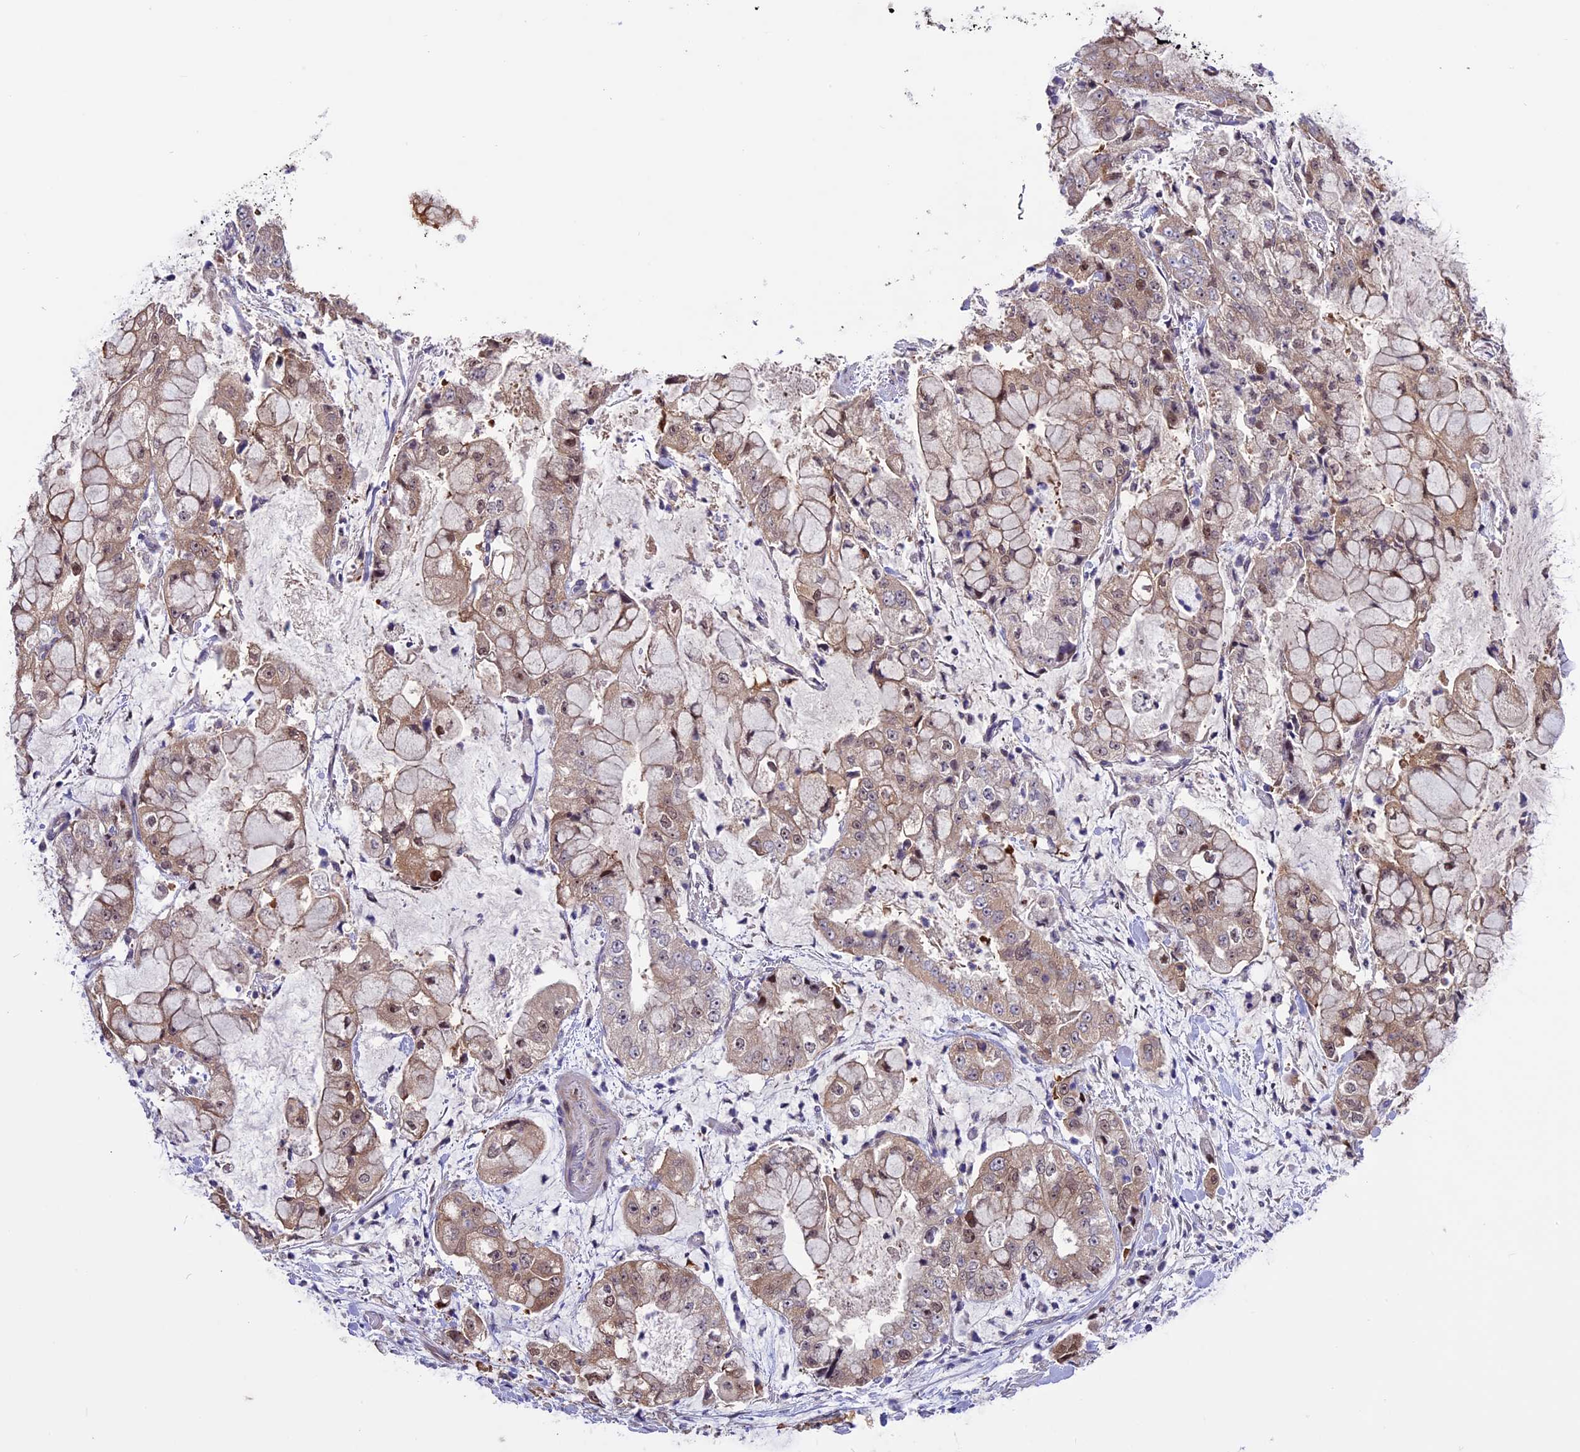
{"staining": {"intensity": "moderate", "quantity": "<25%", "location": "cytoplasmic/membranous,nuclear"}, "tissue": "stomach cancer", "cell_type": "Tumor cells", "image_type": "cancer", "snomed": [{"axis": "morphology", "description": "Adenocarcinoma, NOS"}, {"axis": "topography", "description": "Stomach"}], "caption": "A brown stain labels moderate cytoplasmic/membranous and nuclear staining of a protein in stomach cancer (adenocarcinoma) tumor cells. (DAB IHC with brightfield microscopy, high magnification).", "gene": "XKR7", "patient": {"sex": "male", "age": 76}}